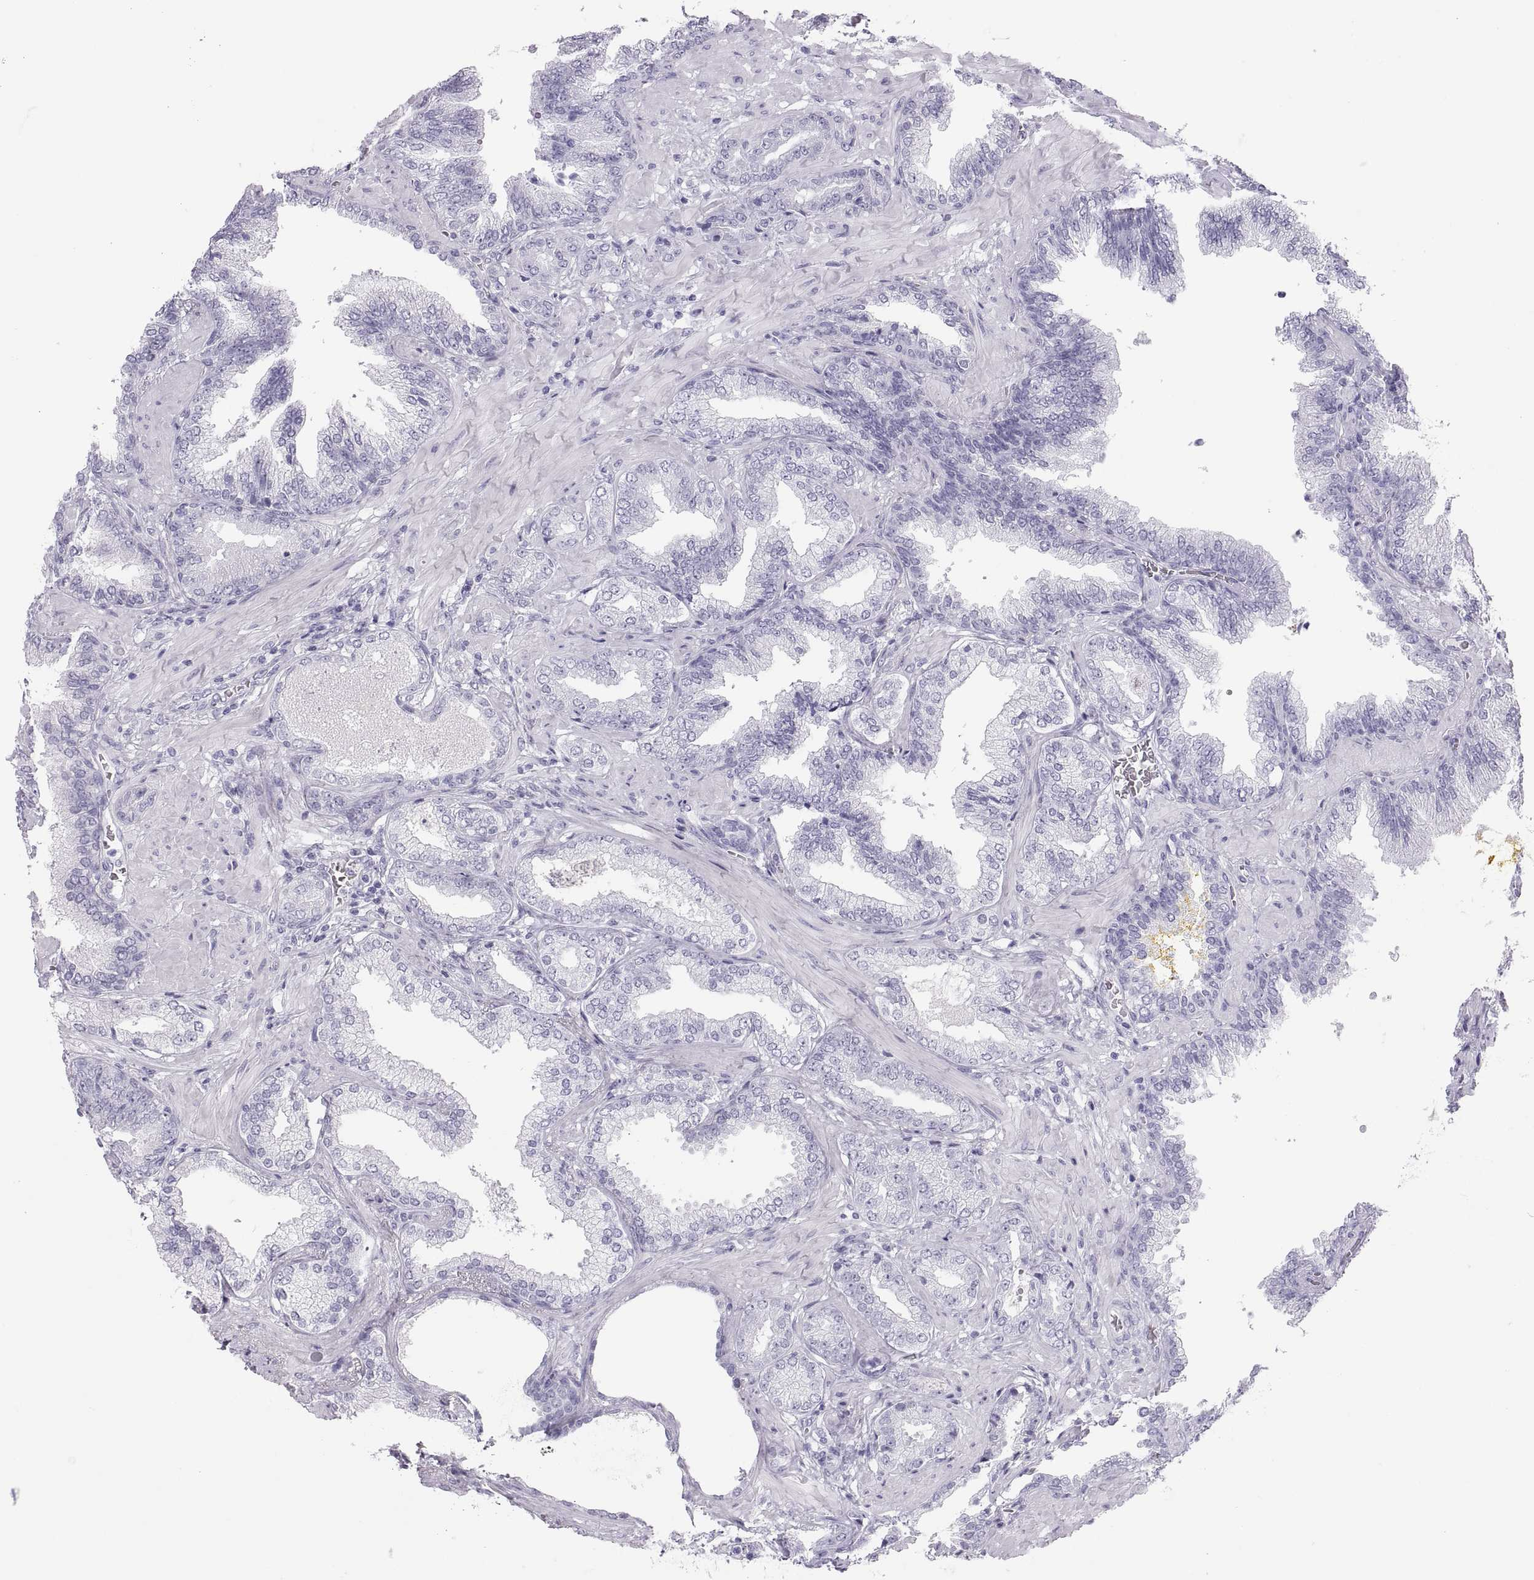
{"staining": {"intensity": "negative", "quantity": "none", "location": "none"}, "tissue": "prostate cancer", "cell_type": "Tumor cells", "image_type": "cancer", "snomed": [{"axis": "morphology", "description": "Adenocarcinoma, Low grade"}, {"axis": "topography", "description": "Prostate"}], "caption": "Immunohistochemical staining of low-grade adenocarcinoma (prostate) exhibits no significant expression in tumor cells.", "gene": "SEMG1", "patient": {"sex": "male", "age": 68}}